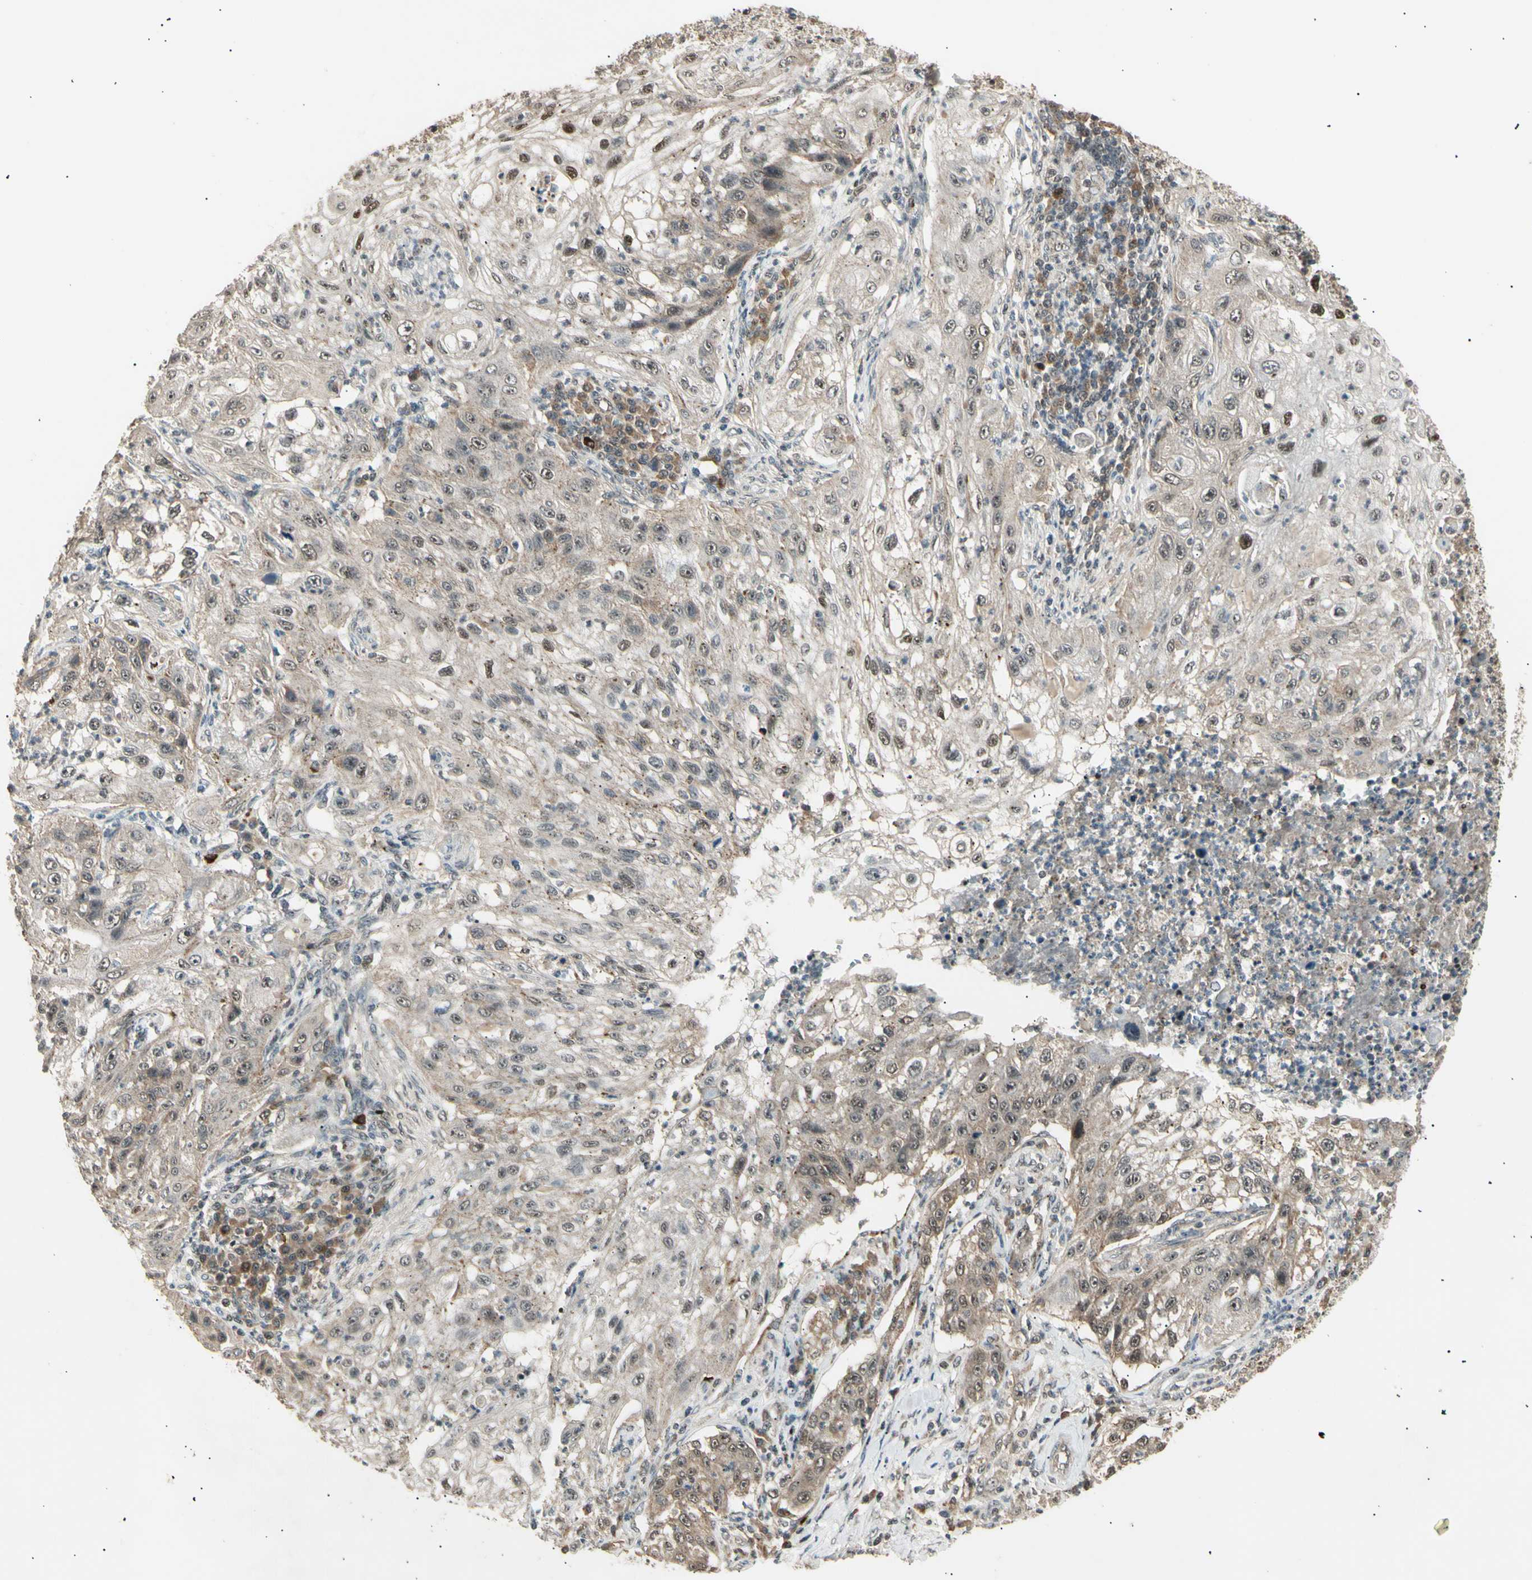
{"staining": {"intensity": "weak", "quantity": "25%-75%", "location": "cytoplasmic/membranous,nuclear"}, "tissue": "lung cancer", "cell_type": "Tumor cells", "image_type": "cancer", "snomed": [{"axis": "morphology", "description": "Inflammation, NOS"}, {"axis": "morphology", "description": "Squamous cell carcinoma, NOS"}, {"axis": "topography", "description": "Lymph node"}, {"axis": "topography", "description": "Soft tissue"}, {"axis": "topography", "description": "Lung"}], "caption": "Lung cancer (squamous cell carcinoma) was stained to show a protein in brown. There is low levels of weak cytoplasmic/membranous and nuclear staining in about 25%-75% of tumor cells.", "gene": "NUAK2", "patient": {"sex": "male", "age": 66}}